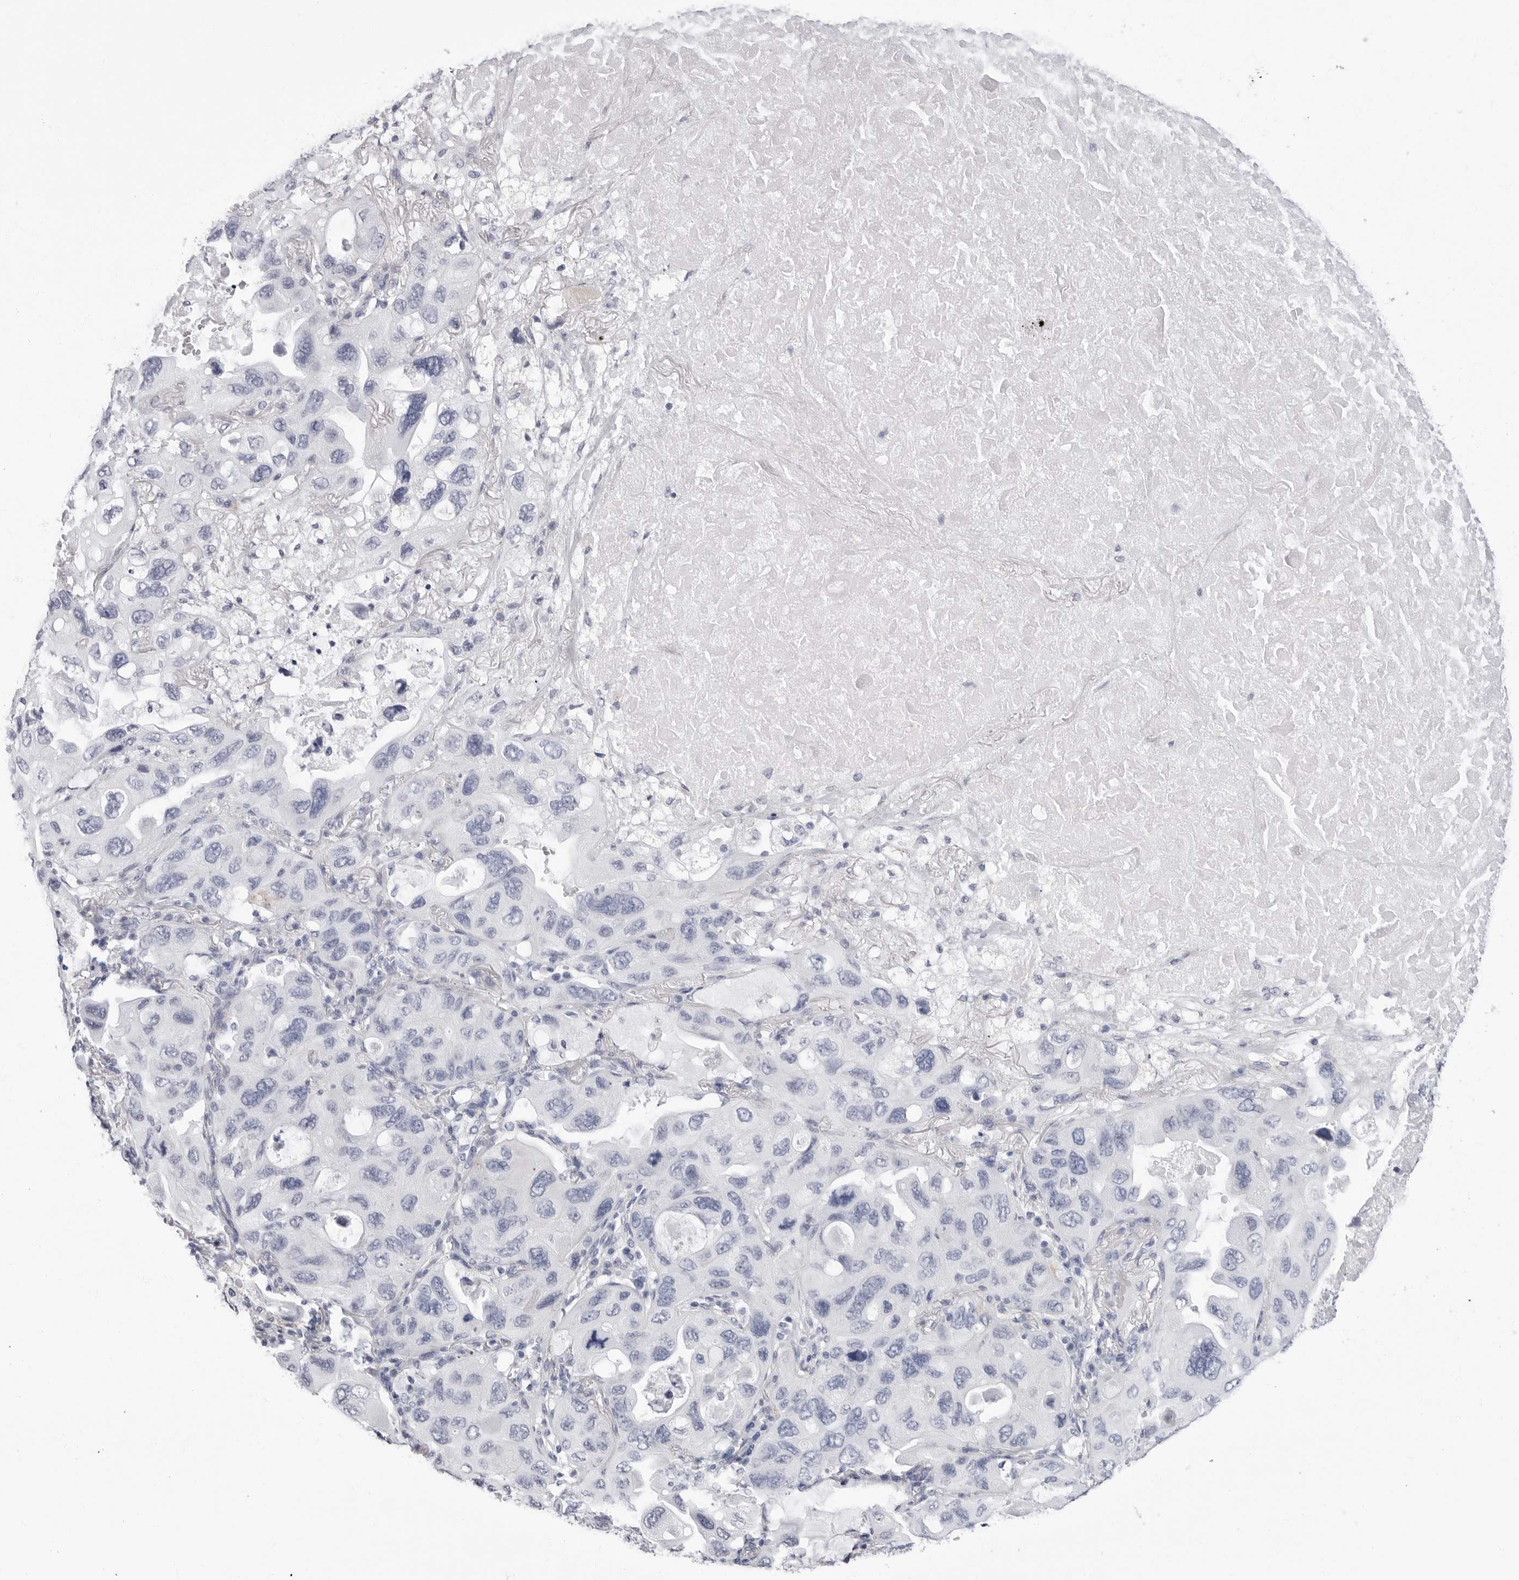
{"staining": {"intensity": "negative", "quantity": "none", "location": "none"}, "tissue": "lung cancer", "cell_type": "Tumor cells", "image_type": "cancer", "snomed": [{"axis": "morphology", "description": "Squamous cell carcinoma, NOS"}, {"axis": "topography", "description": "Lung"}], "caption": "DAB immunohistochemical staining of squamous cell carcinoma (lung) reveals no significant positivity in tumor cells. Brightfield microscopy of immunohistochemistry stained with DAB (brown) and hematoxylin (blue), captured at high magnification.", "gene": "ERICH3", "patient": {"sex": "female", "age": 73}}